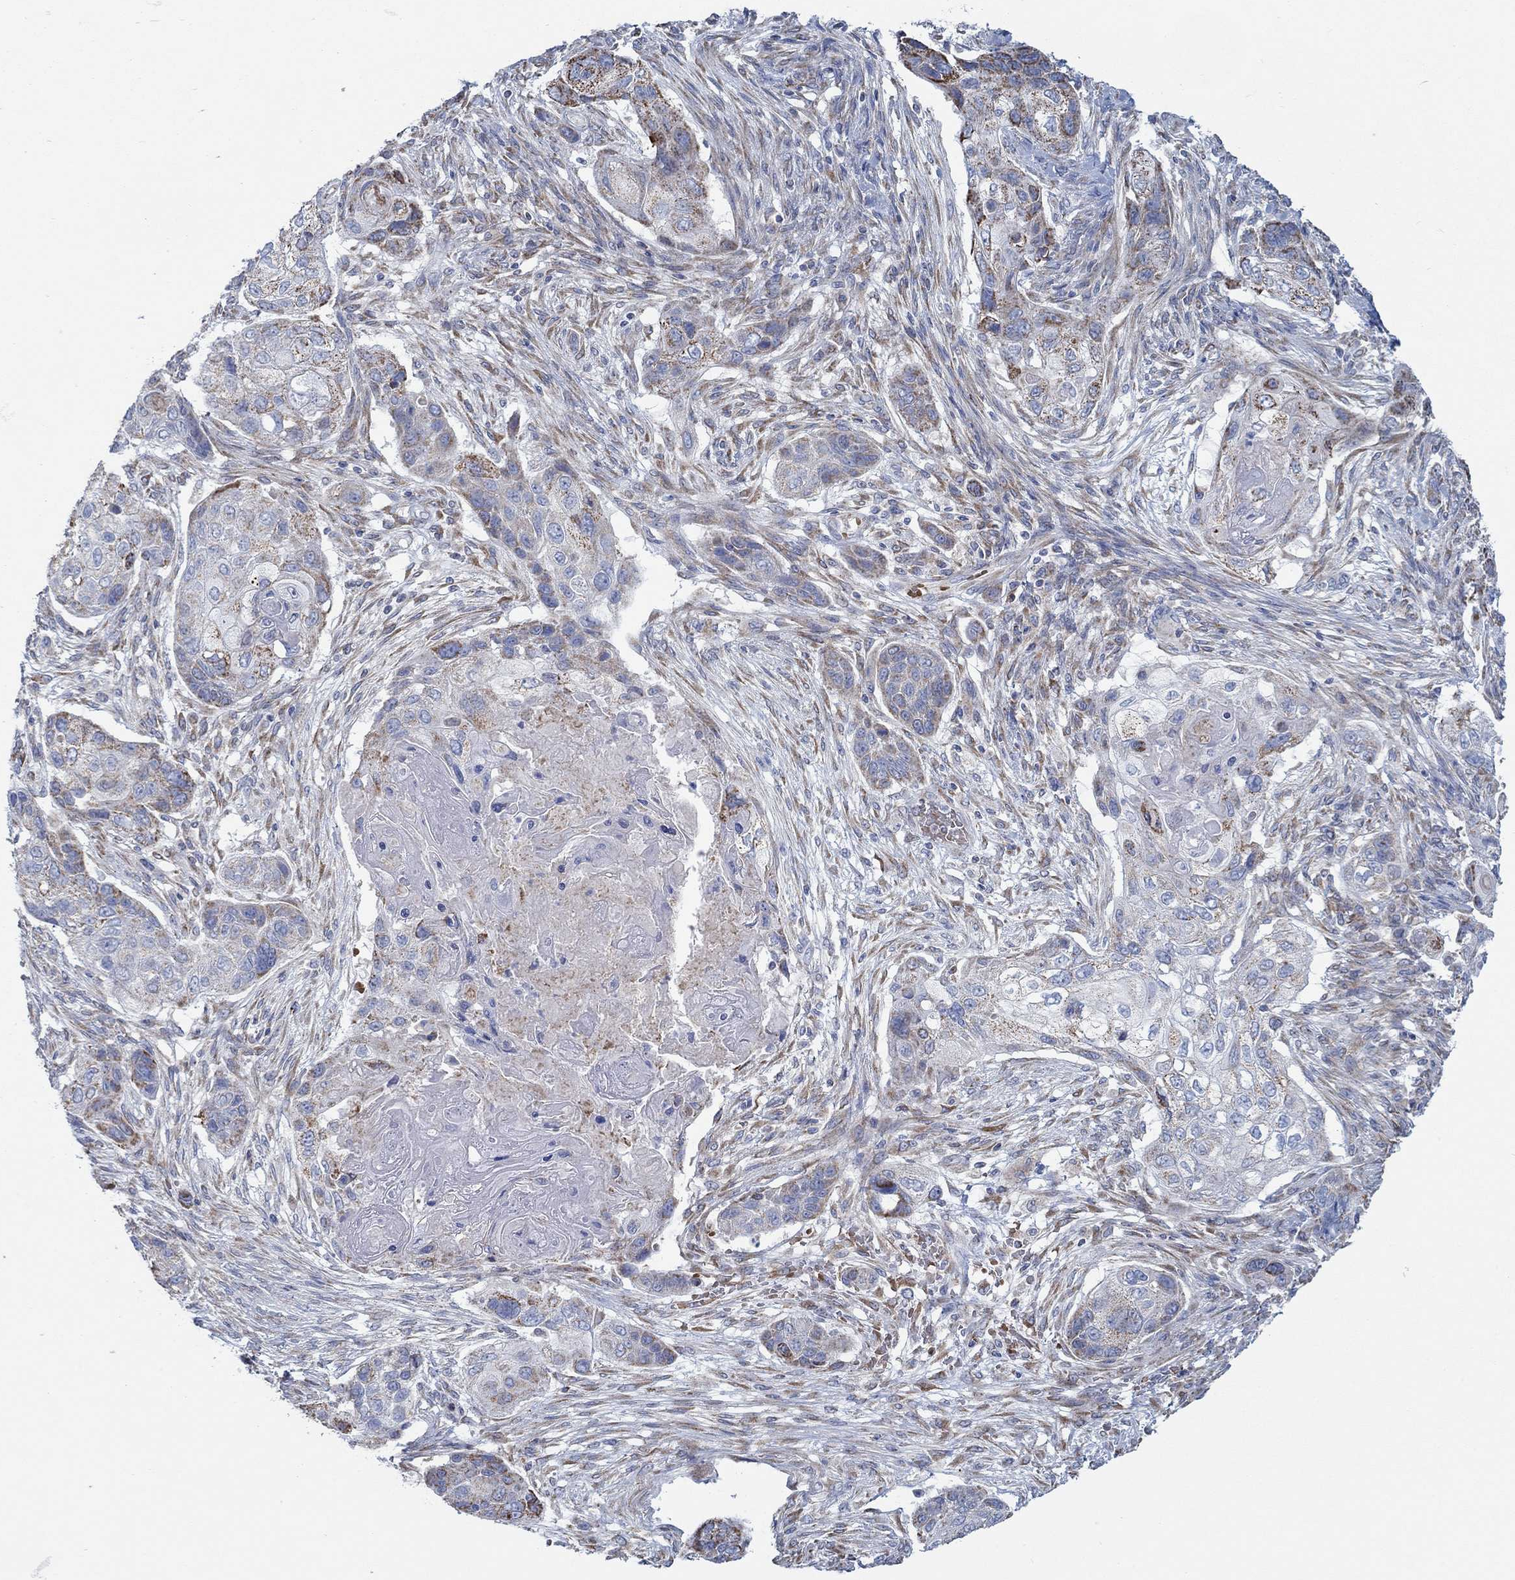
{"staining": {"intensity": "strong", "quantity": "<25%", "location": "cytoplasmic/membranous"}, "tissue": "lung cancer", "cell_type": "Tumor cells", "image_type": "cancer", "snomed": [{"axis": "morphology", "description": "Normal tissue, NOS"}, {"axis": "morphology", "description": "Squamous cell carcinoma, NOS"}, {"axis": "topography", "description": "Bronchus"}, {"axis": "topography", "description": "Lung"}], "caption": "A brown stain shows strong cytoplasmic/membranous positivity of a protein in squamous cell carcinoma (lung) tumor cells.", "gene": "GLOD5", "patient": {"sex": "male", "age": 69}}